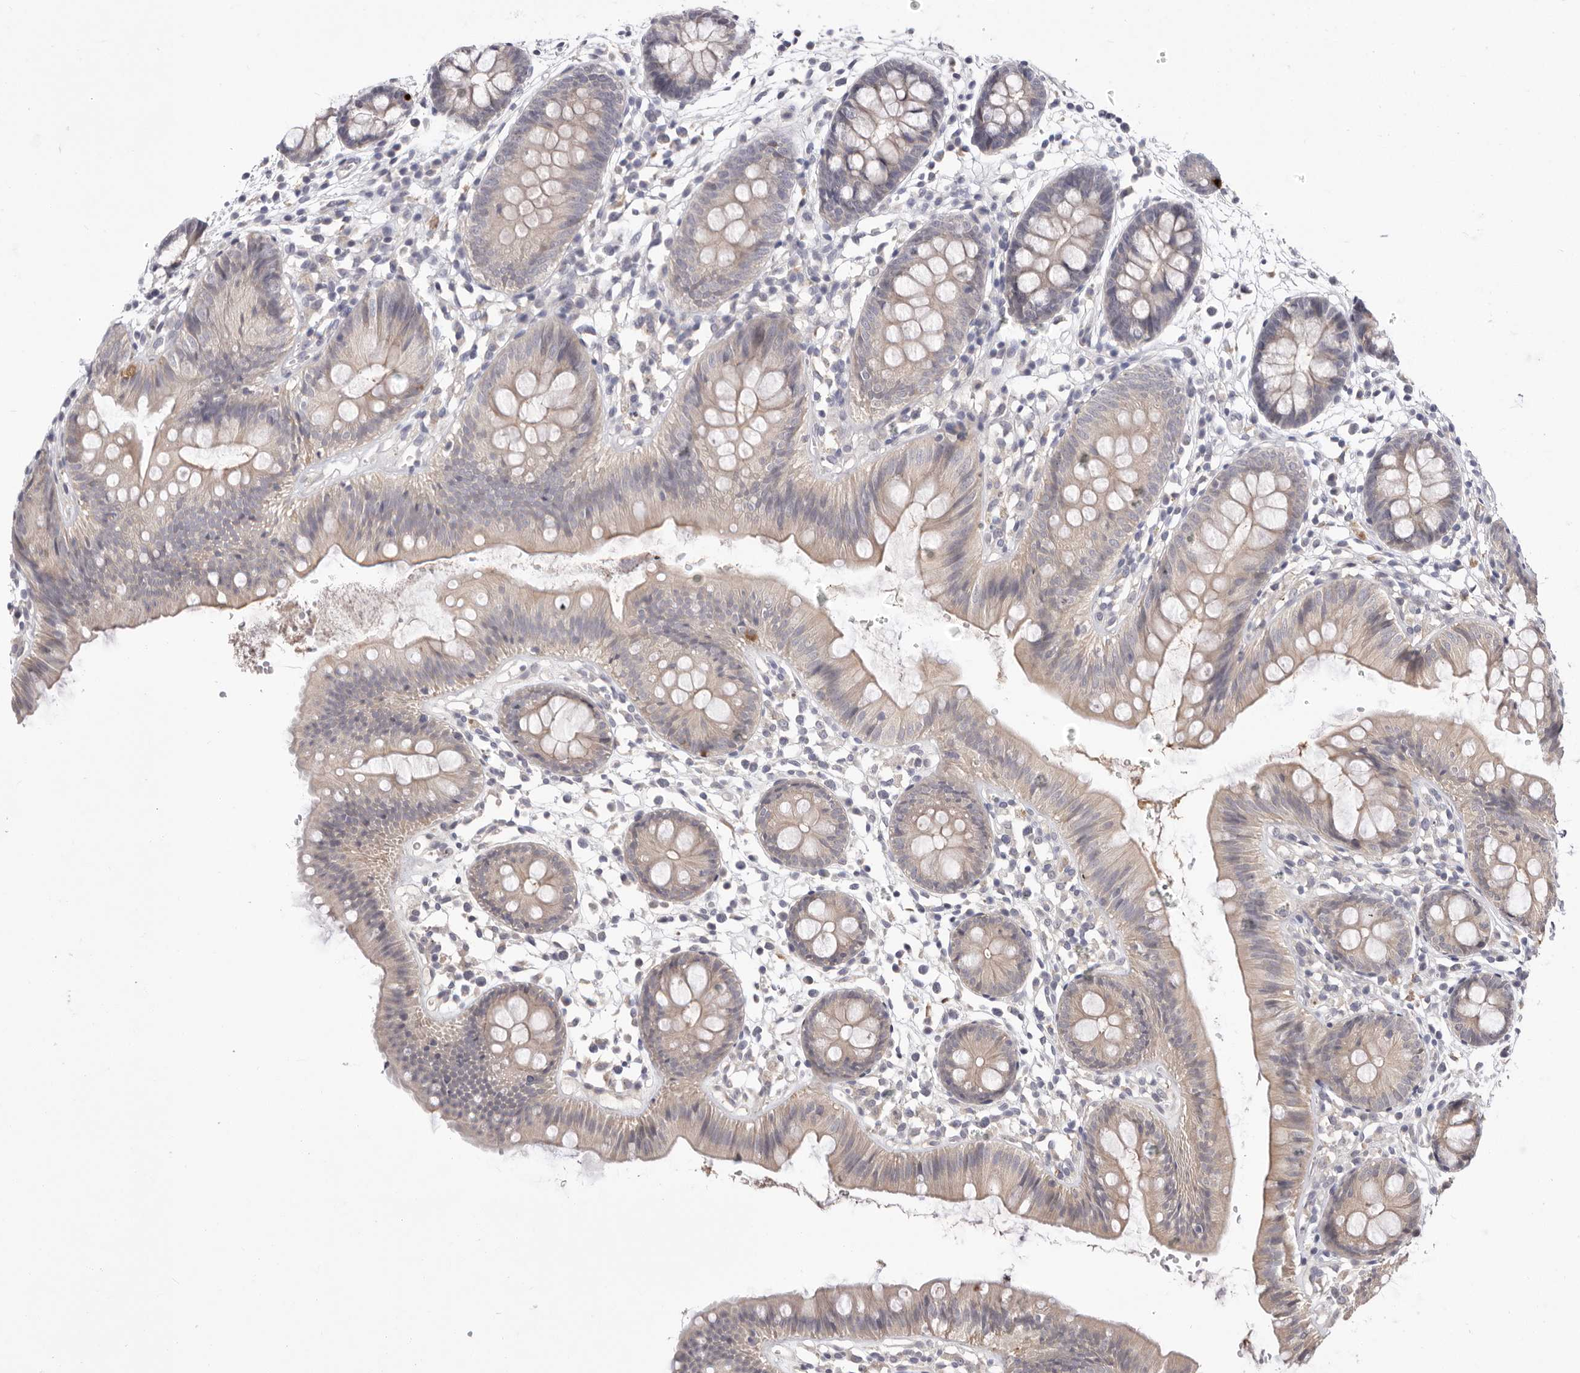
{"staining": {"intensity": "negative", "quantity": "none", "location": "none"}, "tissue": "colon", "cell_type": "Endothelial cells", "image_type": "normal", "snomed": [{"axis": "morphology", "description": "Normal tissue, NOS"}, {"axis": "topography", "description": "Colon"}], "caption": "This micrograph is of normal colon stained with IHC to label a protein in brown with the nuclei are counter-stained blue. There is no positivity in endothelial cells.", "gene": "DOP1A", "patient": {"sex": "male", "age": 56}}